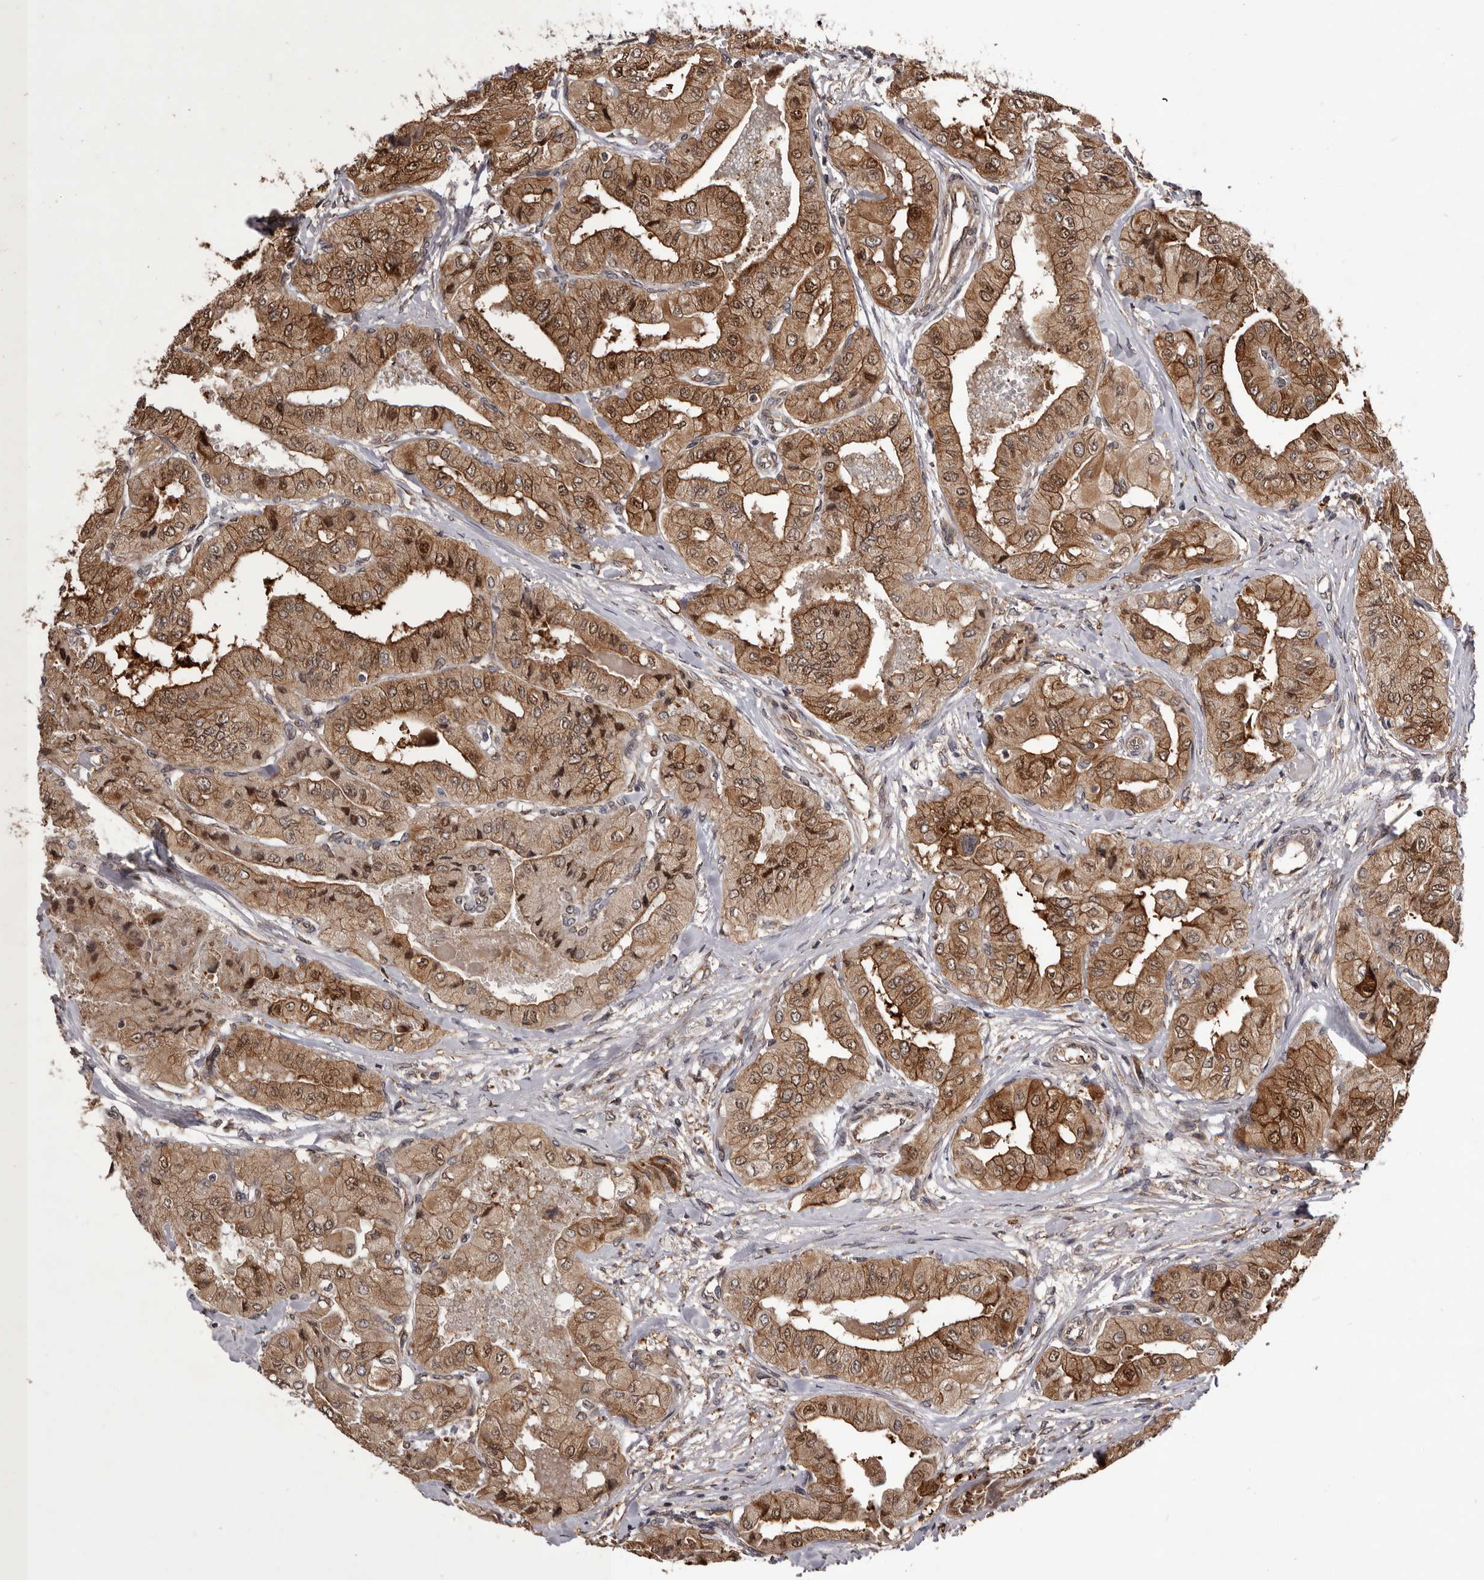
{"staining": {"intensity": "strong", "quantity": ">75%", "location": "cytoplasmic/membranous,nuclear"}, "tissue": "thyroid cancer", "cell_type": "Tumor cells", "image_type": "cancer", "snomed": [{"axis": "morphology", "description": "Papillary adenocarcinoma, NOS"}, {"axis": "topography", "description": "Thyroid gland"}], "caption": "Tumor cells reveal strong cytoplasmic/membranous and nuclear staining in approximately >75% of cells in thyroid cancer.", "gene": "GADD45B", "patient": {"sex": "female", "age": 59}}